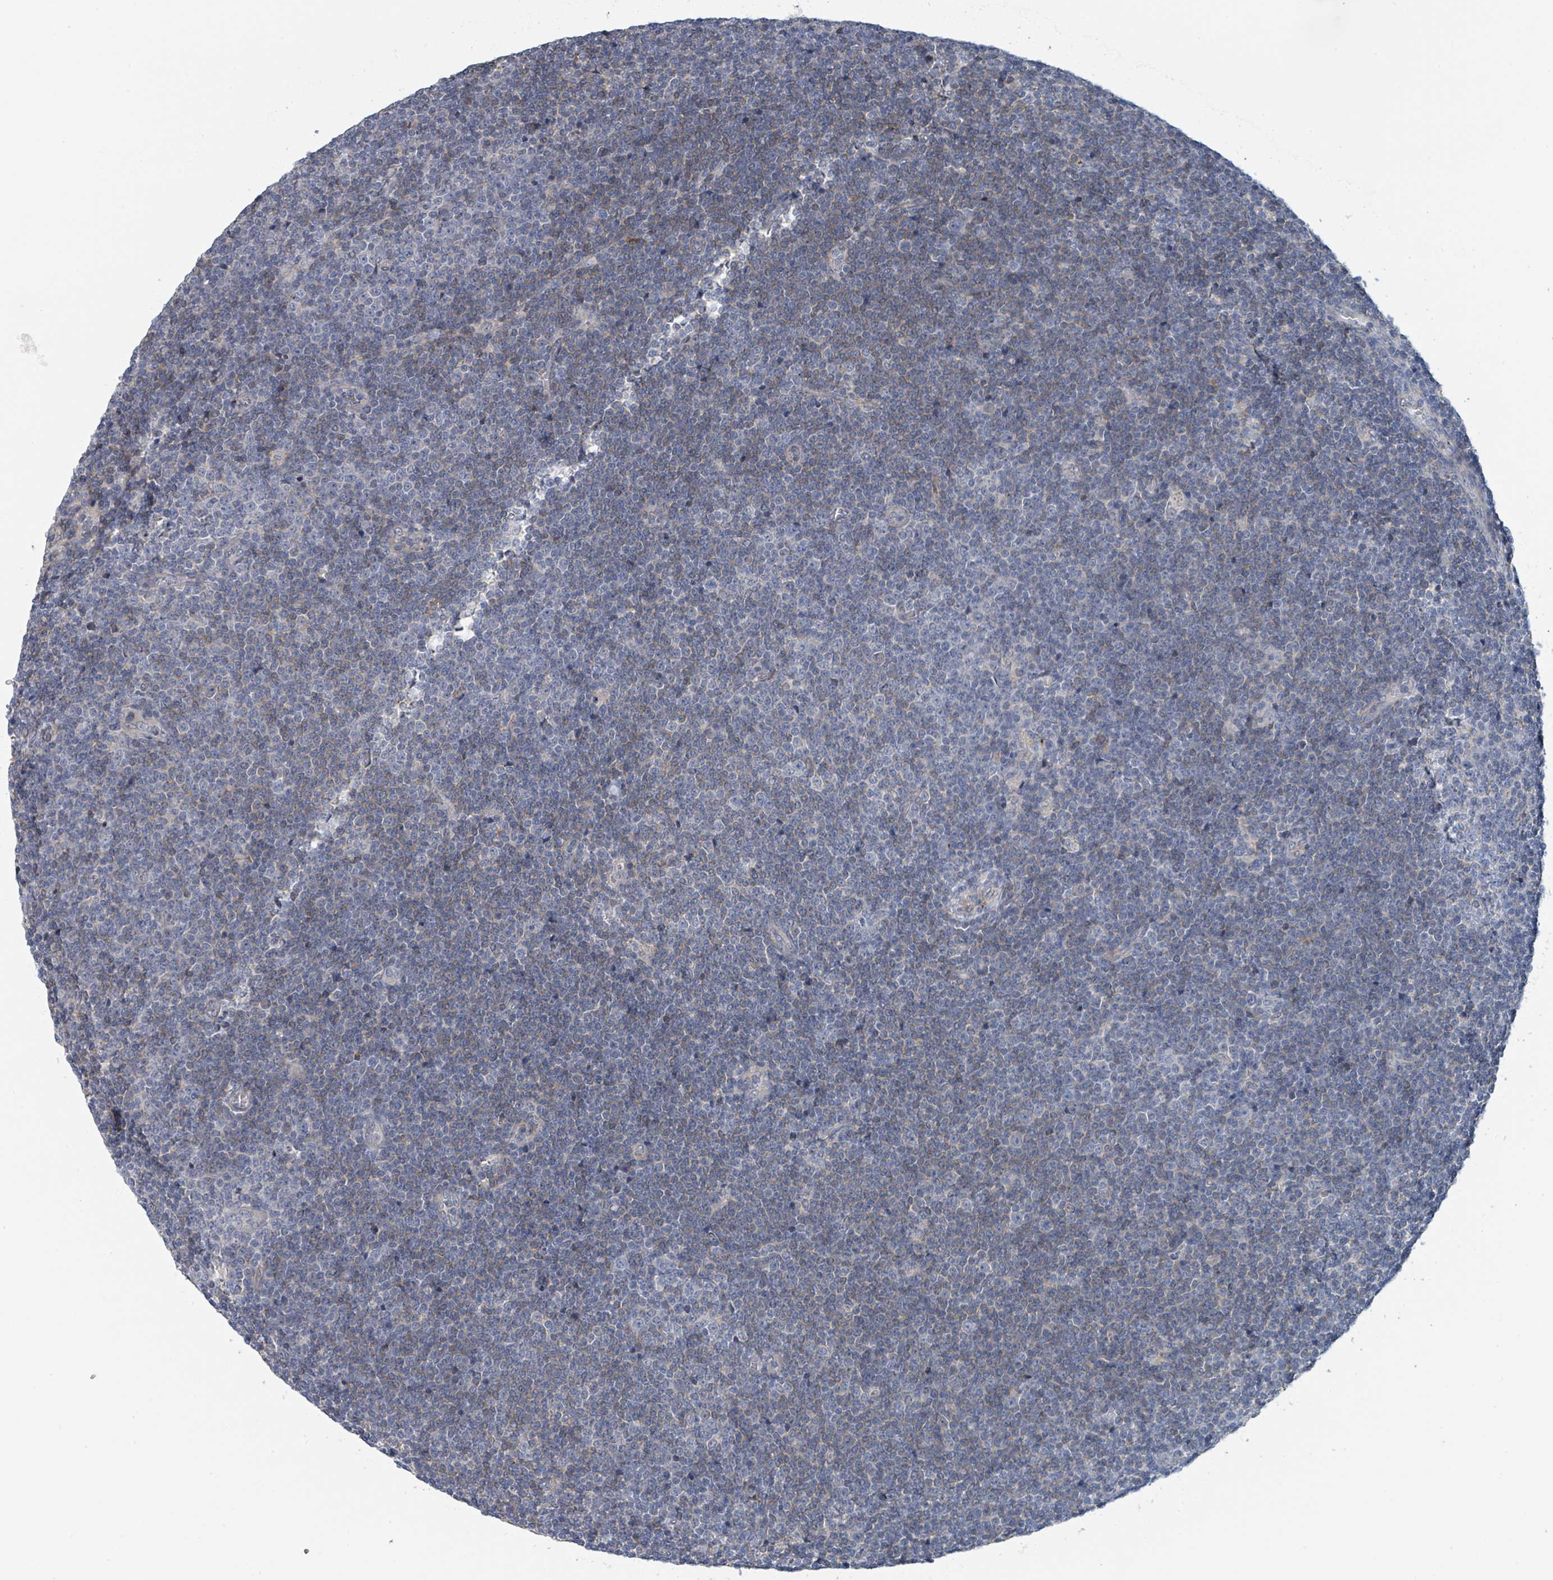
{"staining": {"intensity": "weak", "quantity": "25%-75%", "location": "cytoplasmic/membranous"}, "tissue": "lymphoma", "cell_type": "Tumor cells", "image_type": "cancer", "snomed": [{"axis": "morphology", "description": "Malignant lymphoma, non-Hodgkin's type, Low grade"}, {"axis": "topography", "description": "Lymph node"}], "caption": "Protein staining of low-grade malignant lymphoma, non-Hodgkin's type tissue exhibits weak cytoplasmic/membranous positivity in about 25%-75% of tumor cells.", "gene": "ANKRD55", "patient": {"sex": "male", "age": 48}}